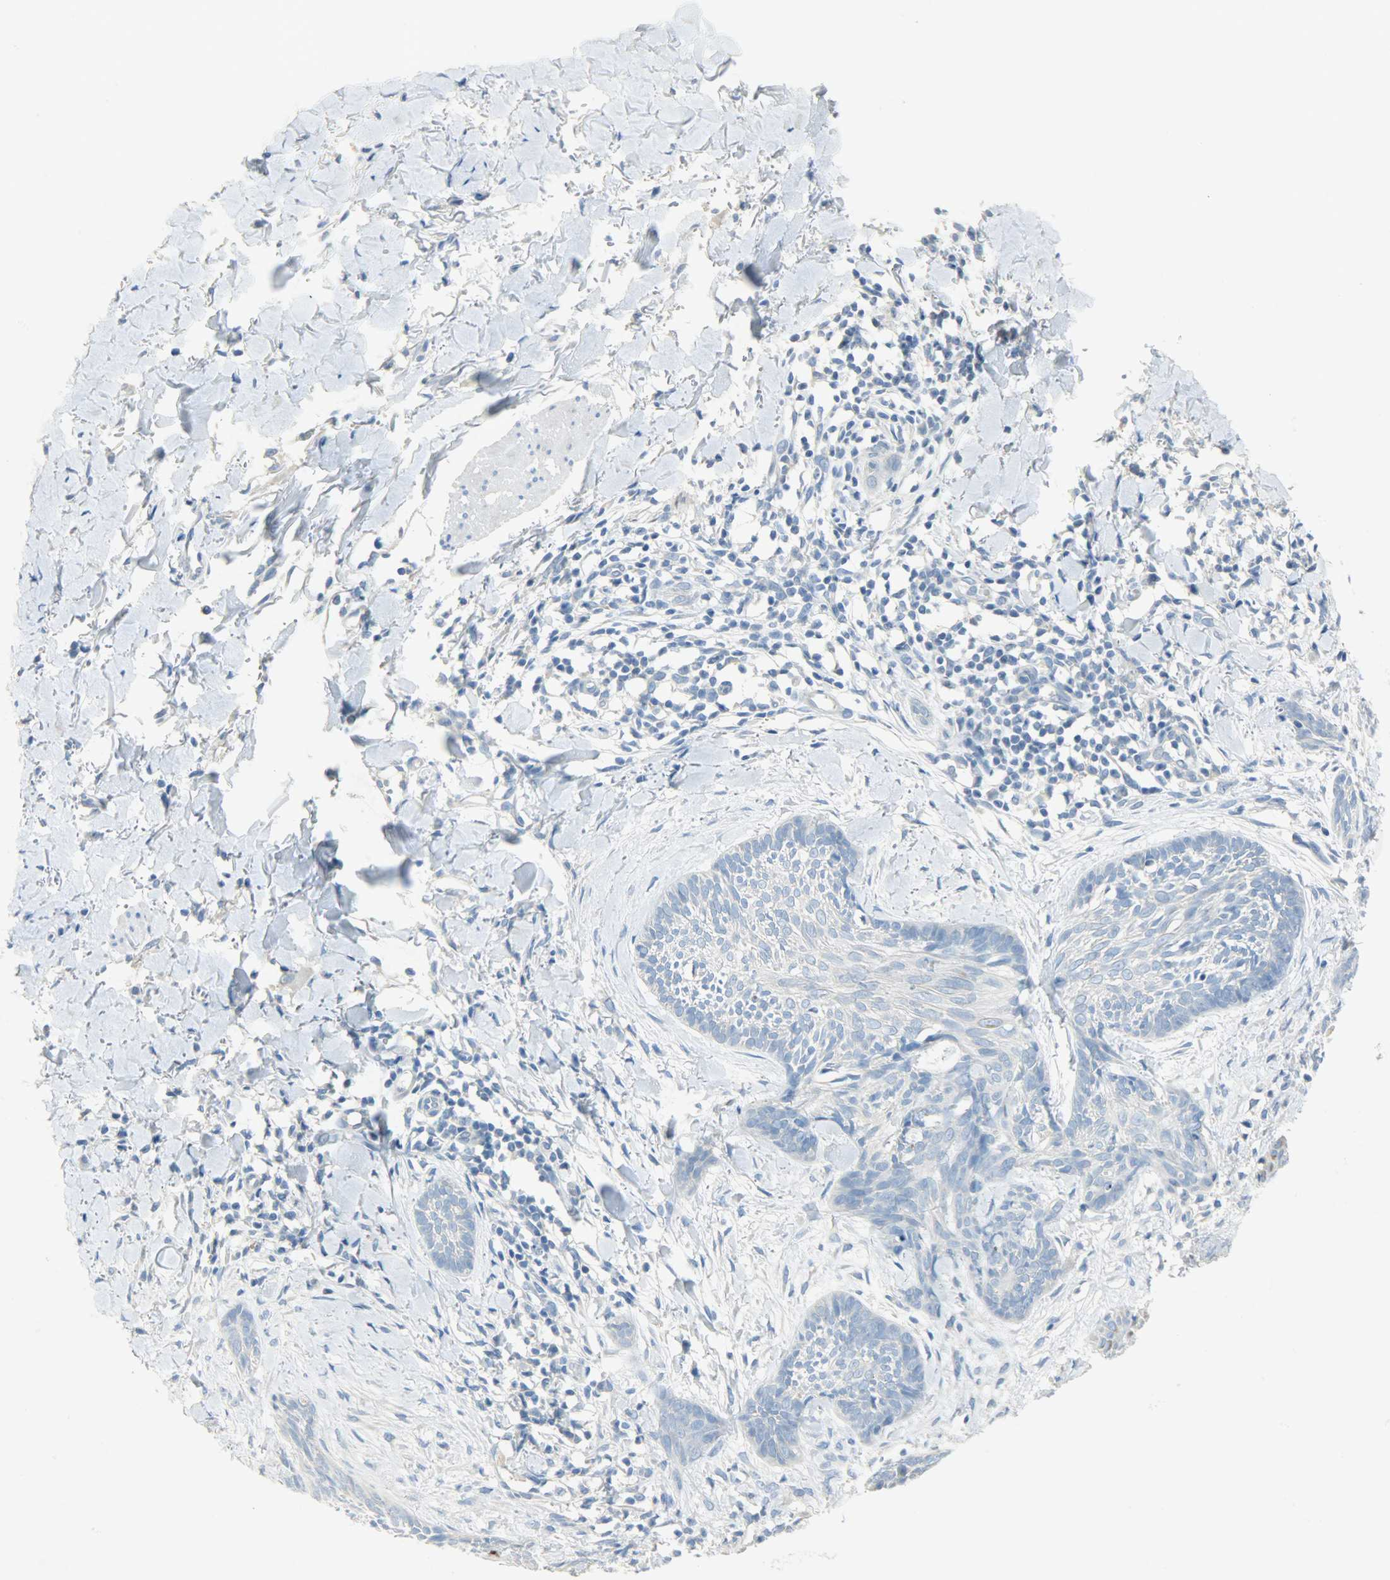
{"staining": {"intensity": "negative", "quantity": "none", "location": "none"}, "tissue": "skin cancer", "cell_type": "Tumor cells", "image_type": "cancer", "snomed": [{"axis": "morphology", "description": "Normal tissue, NOS"}, {"axis": "morphology", "description": "Basal cell carcinoma"}, {"axis": "topography", "description": "Skin"}], "caption": "Immunohistochemistry of human skin basal cell carcinoma reveals no positivity in tumor cells.", "gene": "PROM1", "patient": {"sex": "male", "age": 71}}